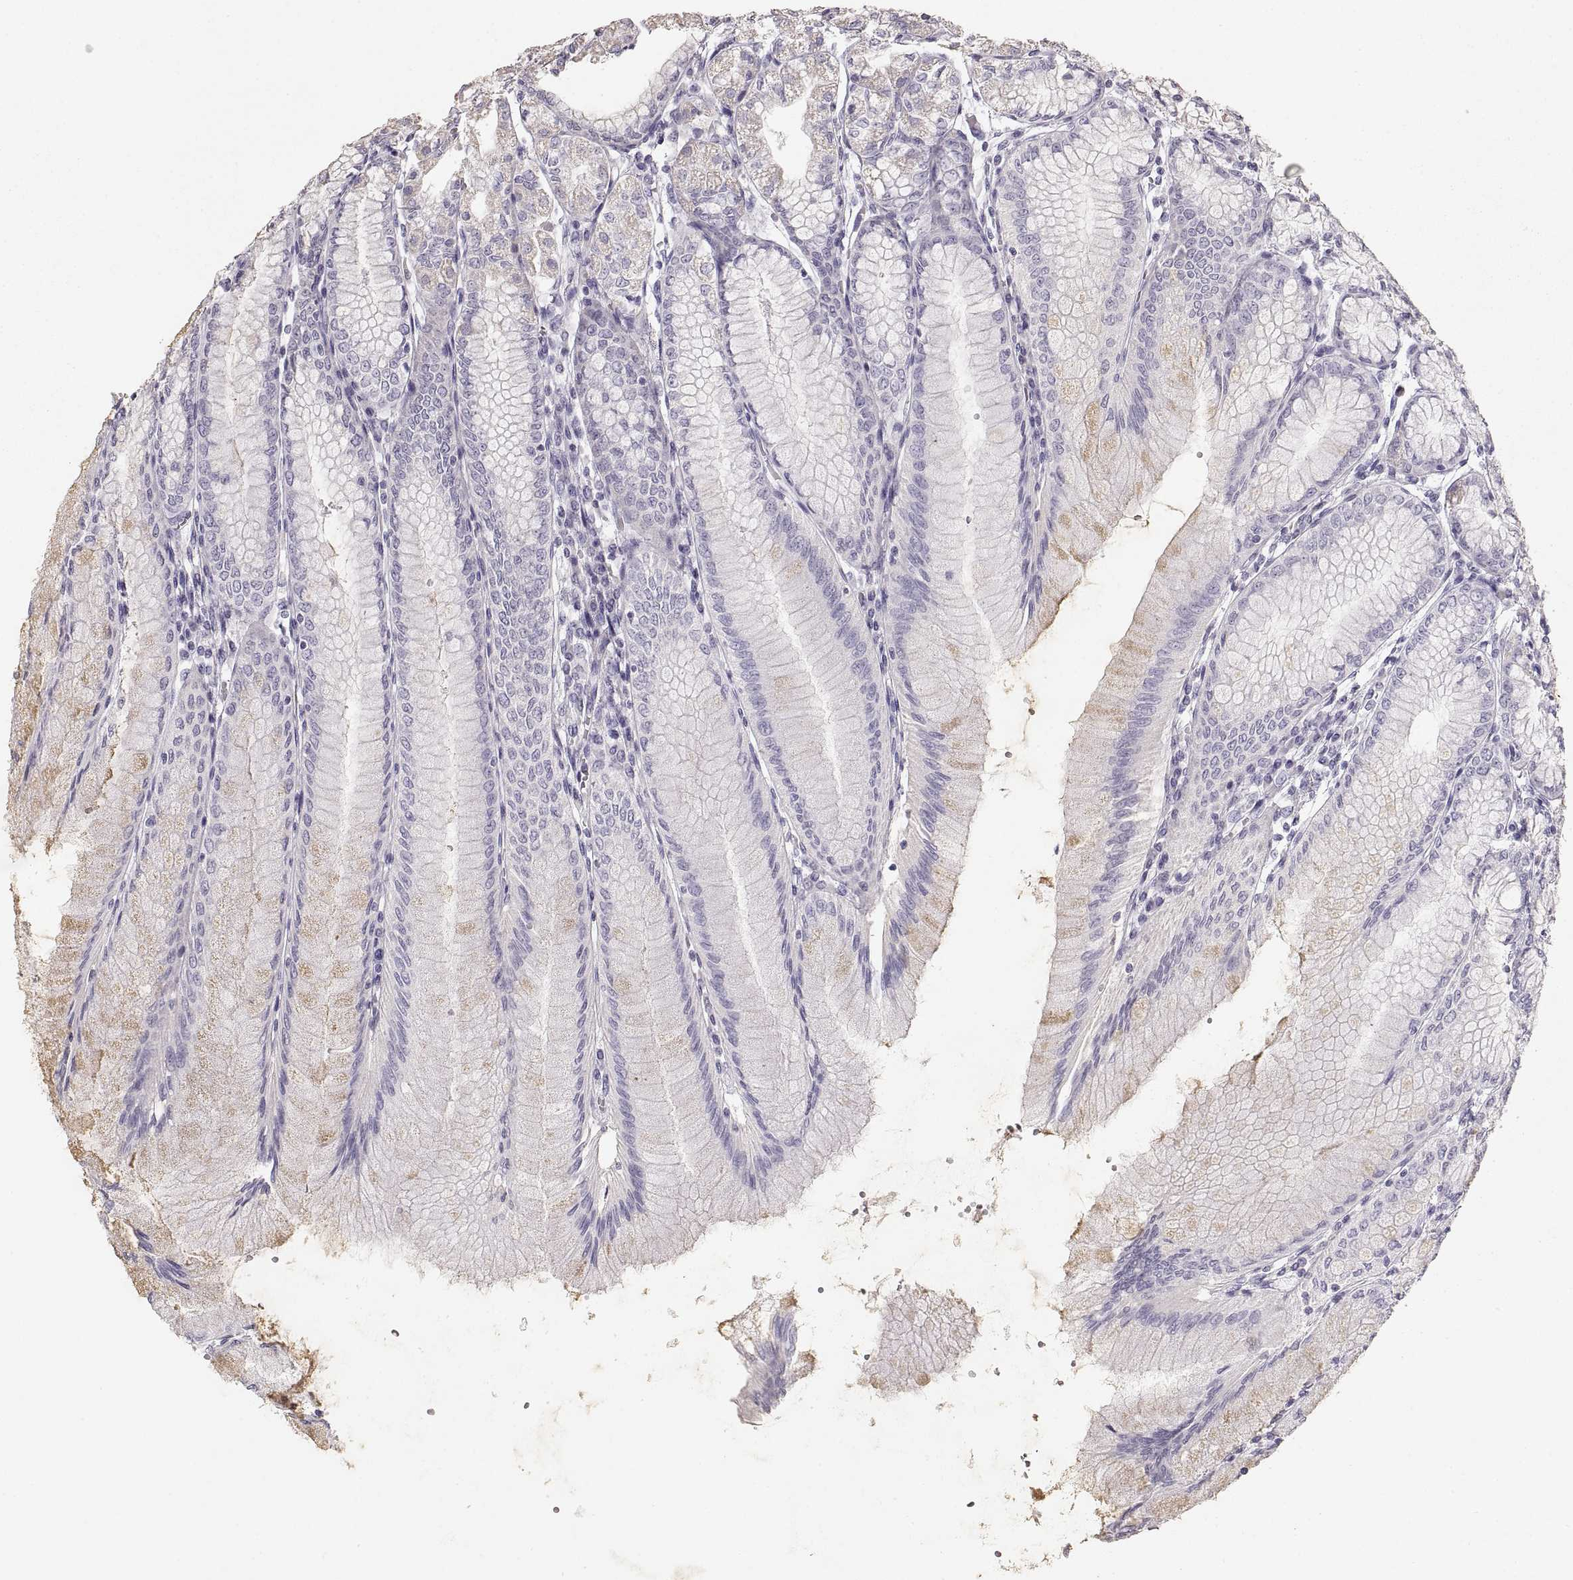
{"staining": {"intensity": "negative", "quantity": "none", "location": "none"}, "tissue": "stomach", "cell_type": "Glandular cells", "image_type": "normal", "snomed": [{"axis": "morphology", "description": "Normal tissue, NOS"}, {"axis": "topography", "description": "Skeletal muscle"}, {"axis": "topography", "description": "Stomach"}], "caption": "Stomach was stained to show a protein in brown. There is no significant expression in glandular cells. The staining is performed using DAB brown chromogen with nuclei counter-stained in using hematoxylin.", "gene": "ZP3", "patient": {"sex": "female", "age": 57}}